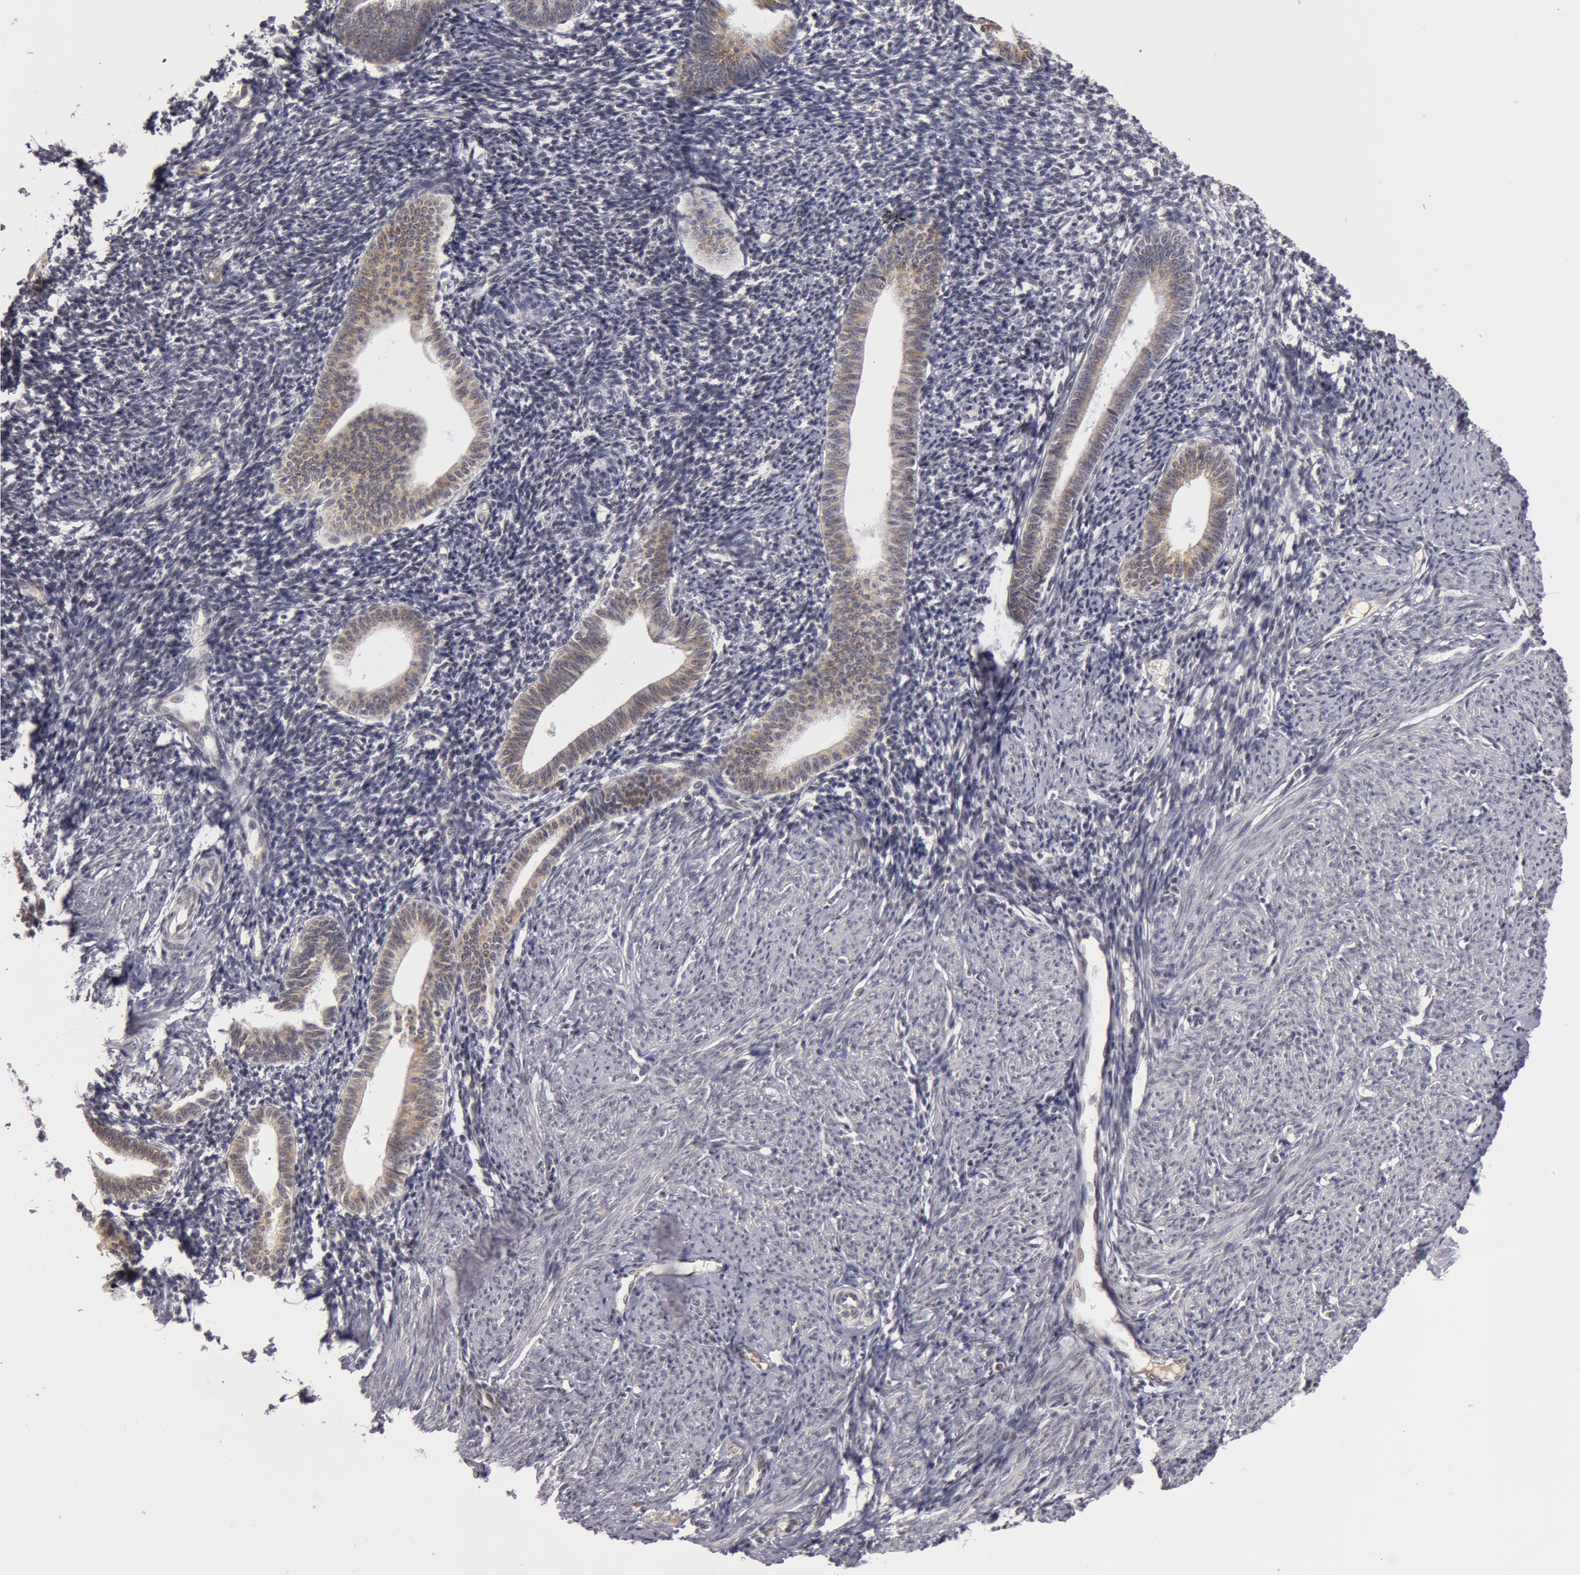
{"staining": {"intensity": "negative", "quantity": "none", "location": "none"}, "tissue": "endometrium", "cell_type": "Cells in endometrial stroma", "image_type": "normal", "snomed": [{"axis": "morphology", "description": "Normal tissue, NOS"}, {"axis": "topography", "description": "Endometrium"}], "caption": "The histopathology image displays no staining of cells in endometrial stroma in normal endometrium.", "gene": "SYTL4", "patient": {"sex": "female", "age": 52}}